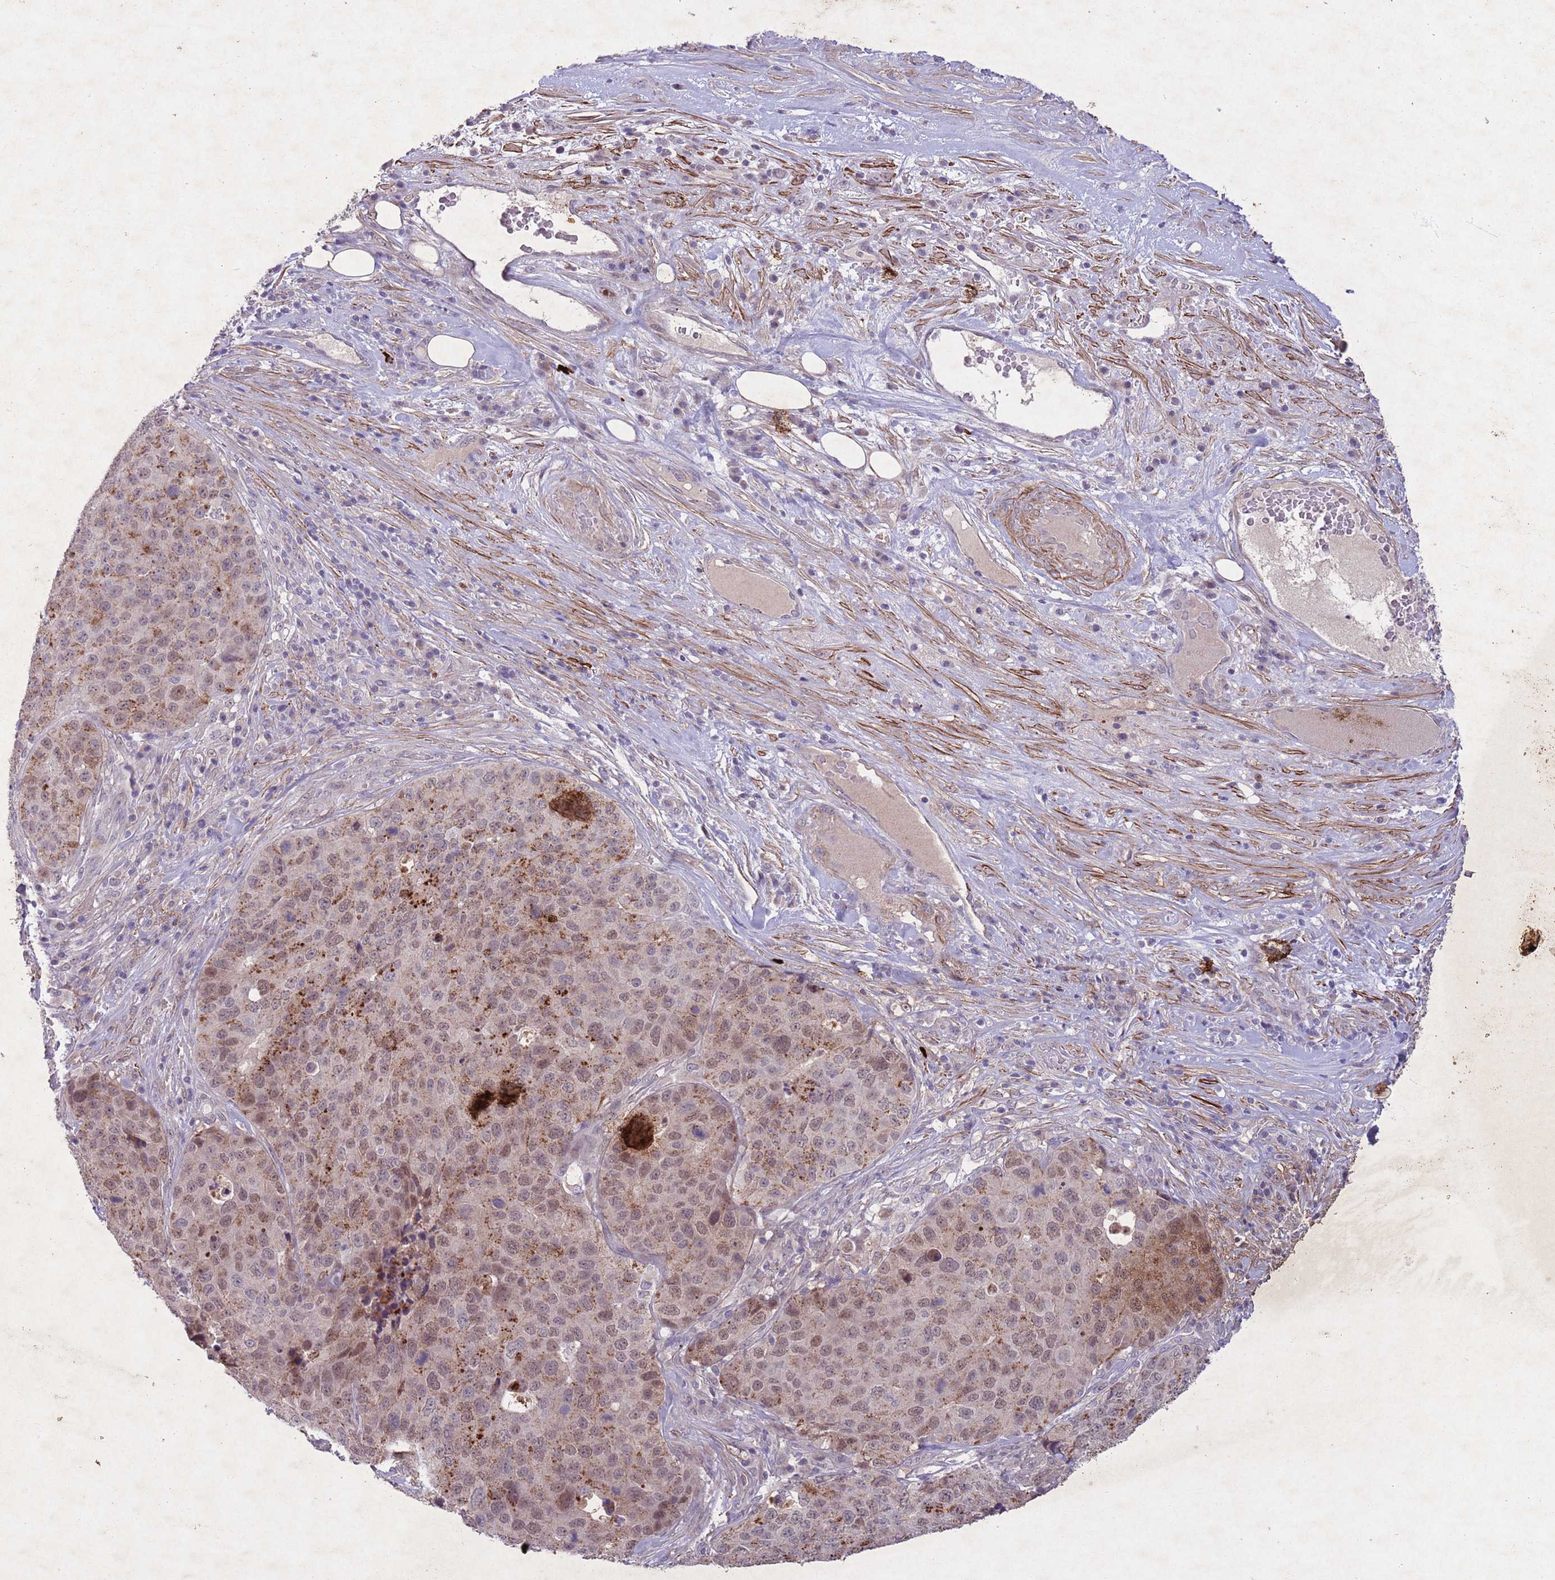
{"staining": {"intensity": "moderate", "quantity": ">75%", "location": "cytoplasmic/membranous,nuclear"}, "tissue": "stomach cancer", "cell_type": "Tumor cells", "image_type": "cancer", "snomed": [{"axis": "morphology", "description": "Adenocarcinoma, NOS"}, {"axis": "topography", "description": "Stomach"}], "caption": "Human adenocarcinoma (stomach) stained with a brown dye displays moderate cytoplasmic/membranous and nuclear positive expression in approximately >75% of tumor cells.", "gene": "CCNI", "patient": {"sex": "male", "age": 71}}